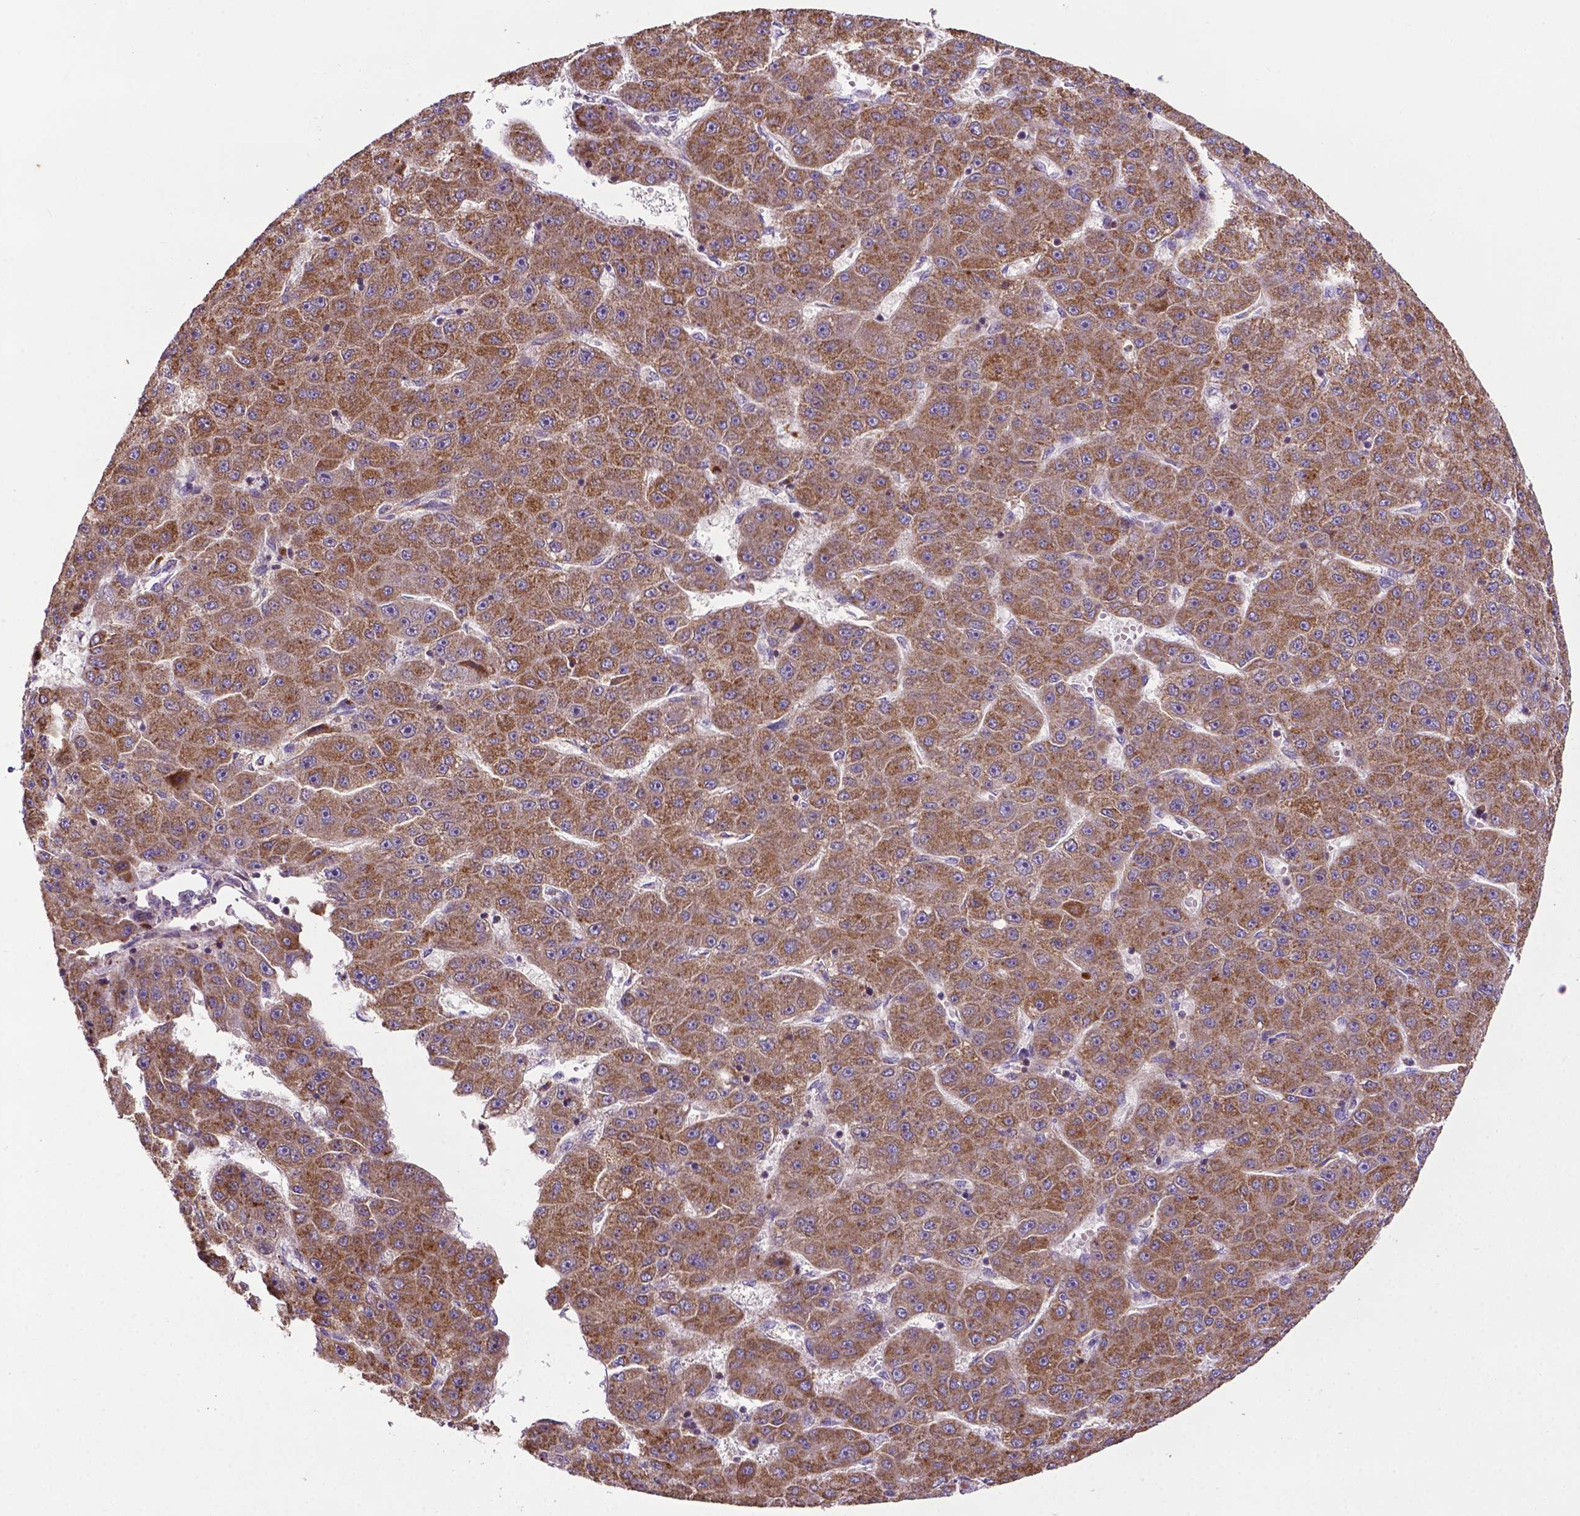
{"staining": {"intensity": "moderate", "quantity": ">75%", "location": "cytoplasmic/membranous"}, "tissue": "liver cancer", "cell_type": "Tumor cells", "image_type": "cancer", "snomed": [{"axis": "morphology", "description": "Carcinoma, Hepatocellular, NOS"}, {"axis": "topography", "description": "Liver"}], "caption": "There is medium levels of moderate cytoplasmic/membranous staining in tumor cells of liver cancer, as demonstrated by immunohistochemical staining (brown color).", "gene": "SPNS2", "patient": {"sex": "male", "age": 67}}